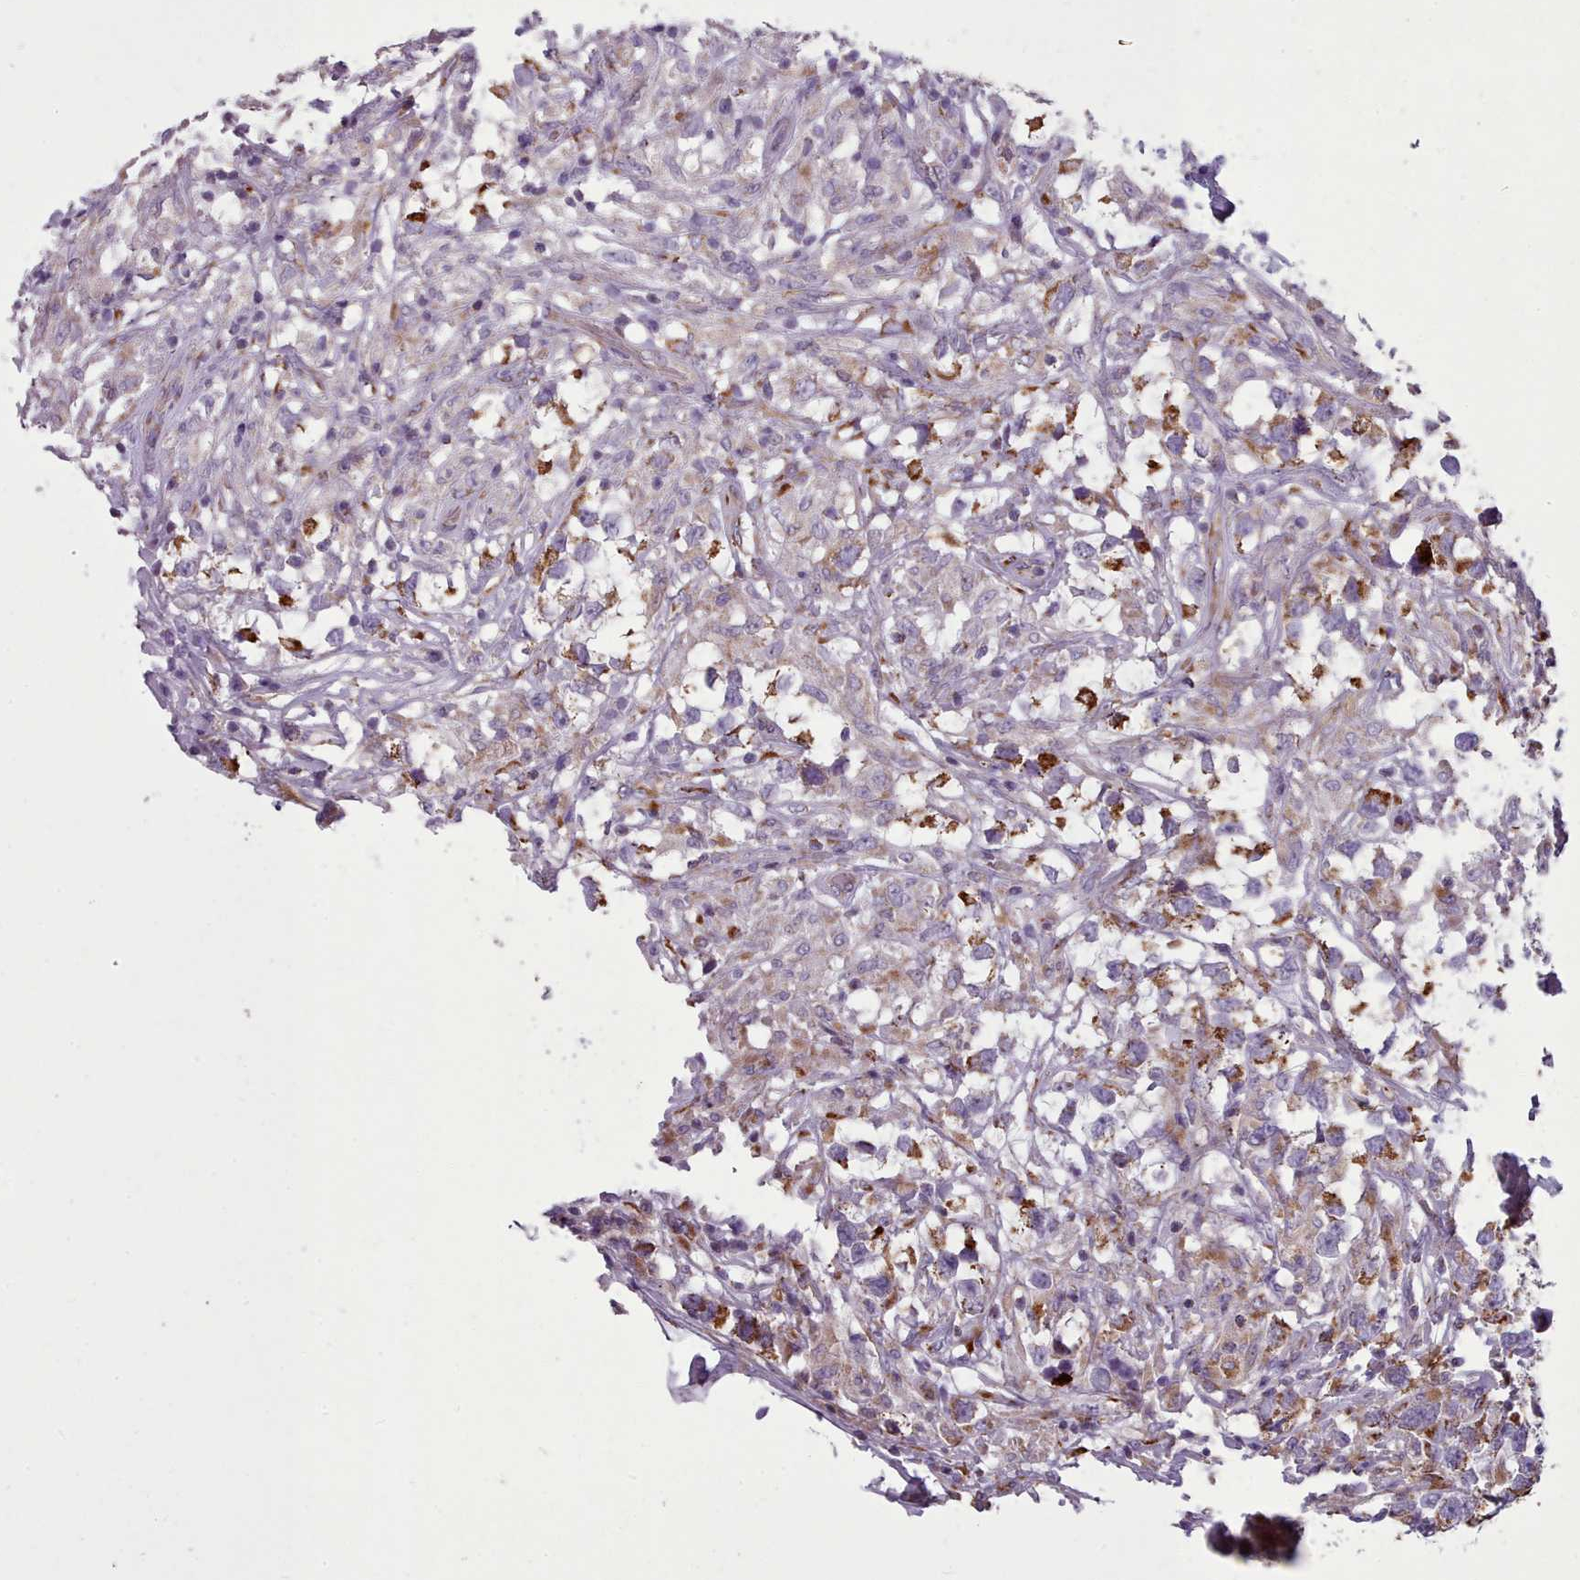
{"staining": {"intensity": "strong", "quantity": "25%-75%", "location": "cytoplasmic/membranous"}, "tissue": "testis cancer", "cell_type": "Tumor cells", "image_type": "cancer", "snomed": [{"axis": "morphology", "description": "Seminoma, NOS"}, {"axis": "topography", "description": "Testis"}], "caption": "An IHC image of tumor tissue is shown. Protein staining in brown labels strong cytoplasmic/membranous positivity in testis cancer (seminoma) within tumor cells.", "gene": "FKBP10", "patient": {"sex": "male", "age": 46}}